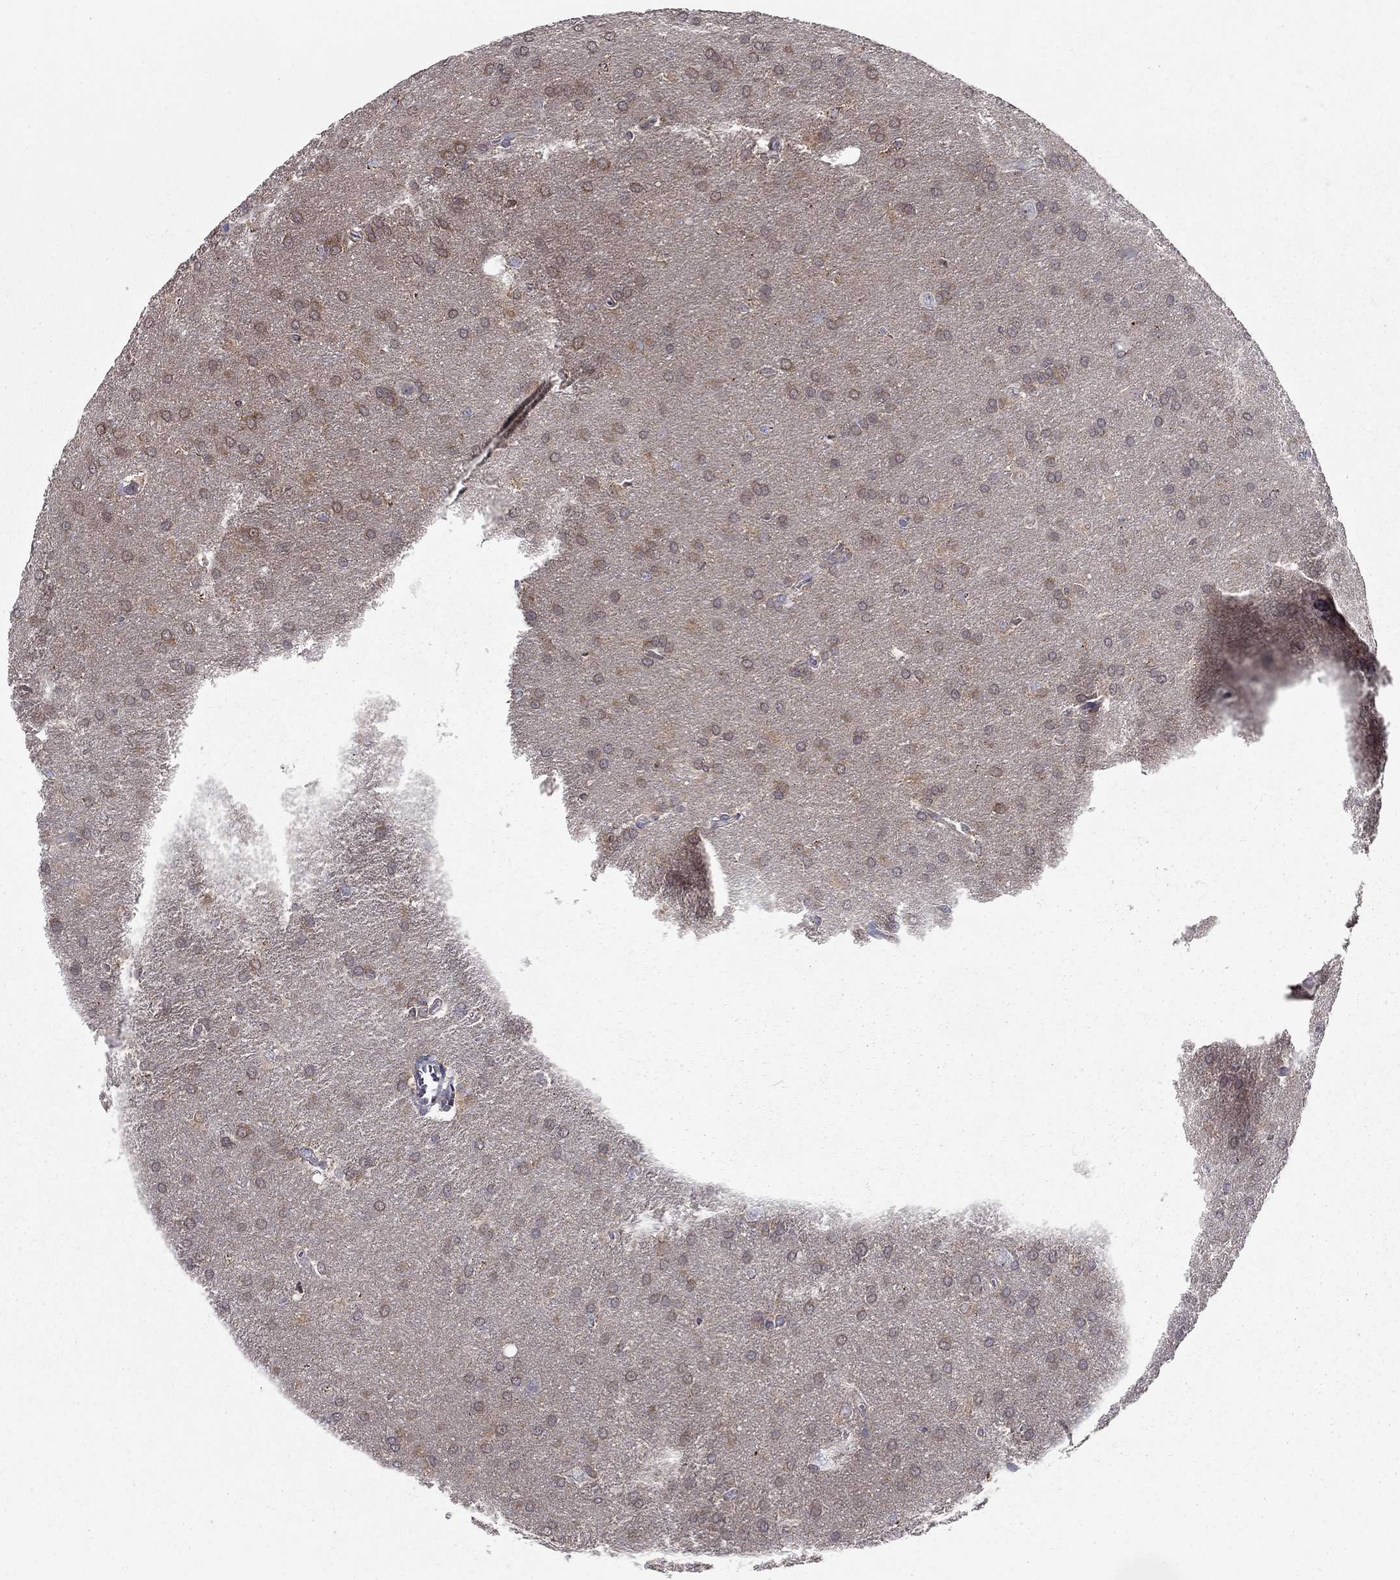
{"staining": {"intensity": "moderate", "quantity": ">75%", "location": "cytoplasmic/membranous"}, "tissue": "glioma", "cell_type": "Tumor cells", "image_type": "cancer", "snomed": [{"axis": "morphology", "description": "Glioma, malignant, Low grade"}, {"axis": "topography", "description": "Brain"}], "caption": "Moderate cytoplasmic/membranous staining is appreciated in approximately >75% of tumor cells in malignant glioma (low-grade).", "gene": "DUSP7", "patient": {"sex": "female", "age": 32}}